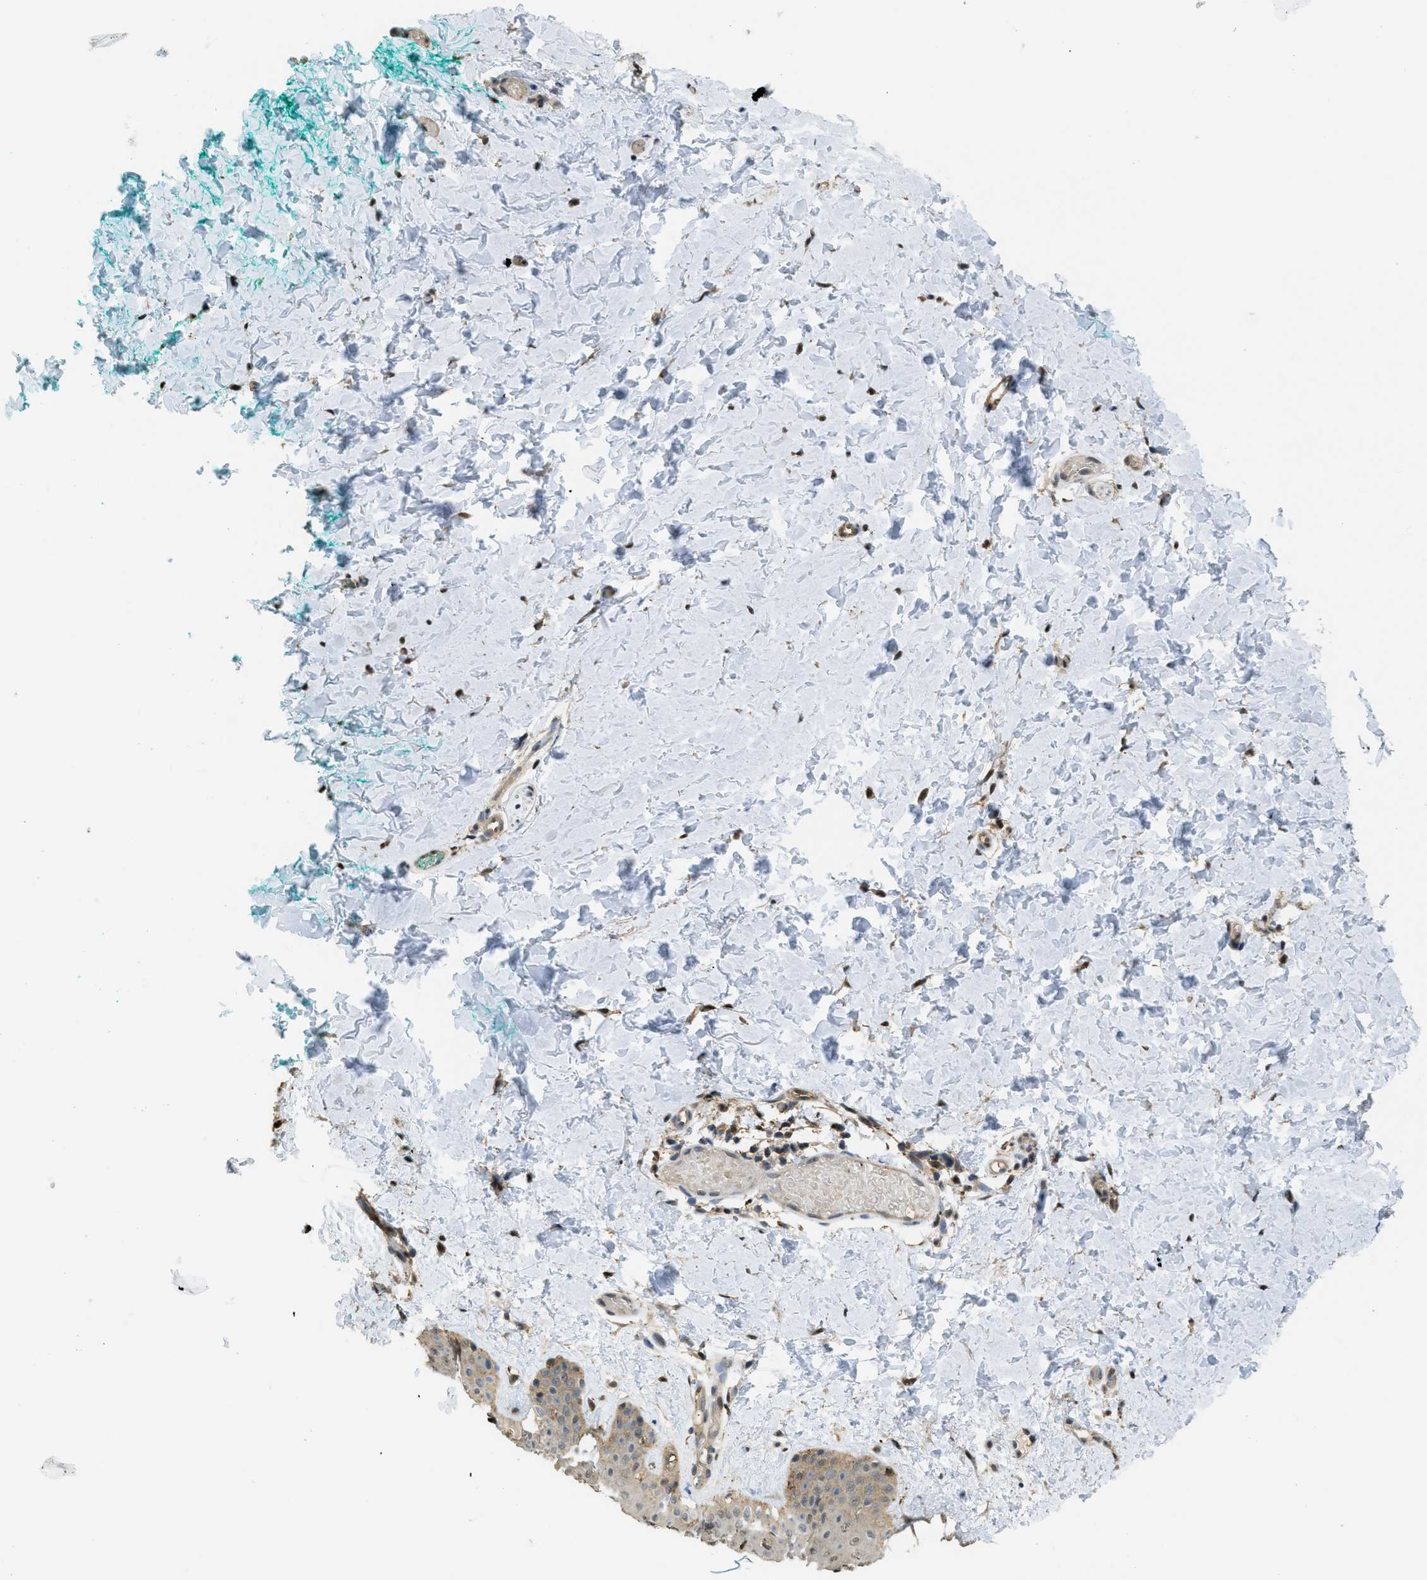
{"staining": {"intensity": "moderate", "quantity": ">75%", "location": "cytoplasmic/membranous,nuclear"}, "tissue": "skin", "cell_type": "Fibroblasts", "image_type": "normal", "snomed": [{"axis": "morphology", "description": "Normal tissue, NOS"}, {"axis": "topography", "description": "Skin"}], "caption": "Immunohistochemistry (IHC) of normal human skin exhibits medium levels of moderate cytoplasmic/membranous,nuclear positivity in about >75% of fibroblasts.", "gene": "PSMC5", "patient": {"sex": "male", "age": 30}}